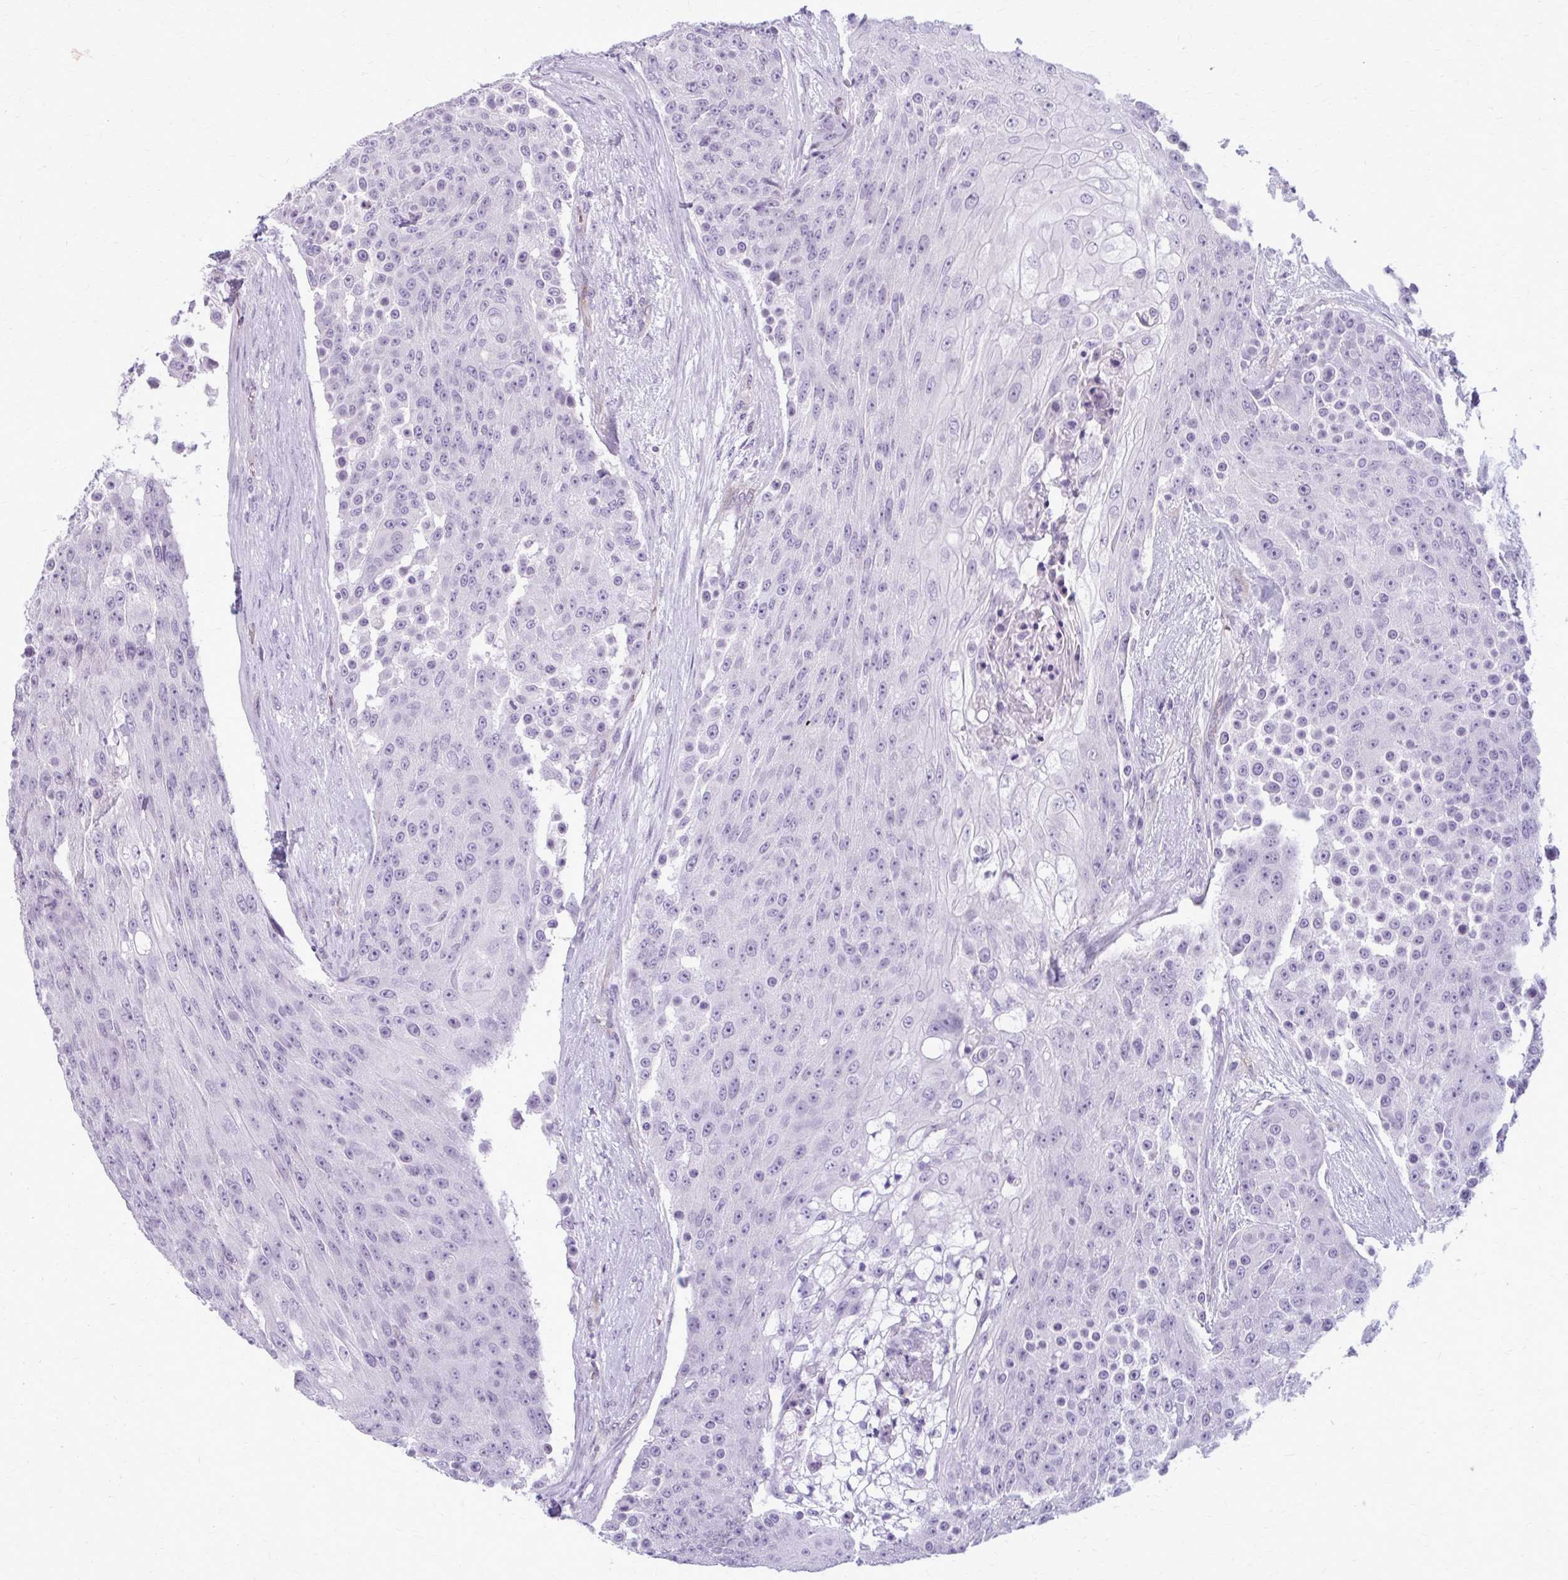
{"staining": {"intensity": "negative", "quantity": "none", "location": "none"}, "tissue": "urothelial cancer", "cell_type": "Tumor cells", "image_type": "cancer", "snomed": [{"axis": "morphology", "description": "Urothelial carcinoma, High grade"}, {"axis": "topography", "description": "Urinary bladder"}], "caption": "This is an immunohistochemistry (IHC) histopathology image of urothelial carcinoma (high-grade). There is no expression in tumor cells.", "gene": "CASQ2", "patient": {"sex": "female", "age": 63}}